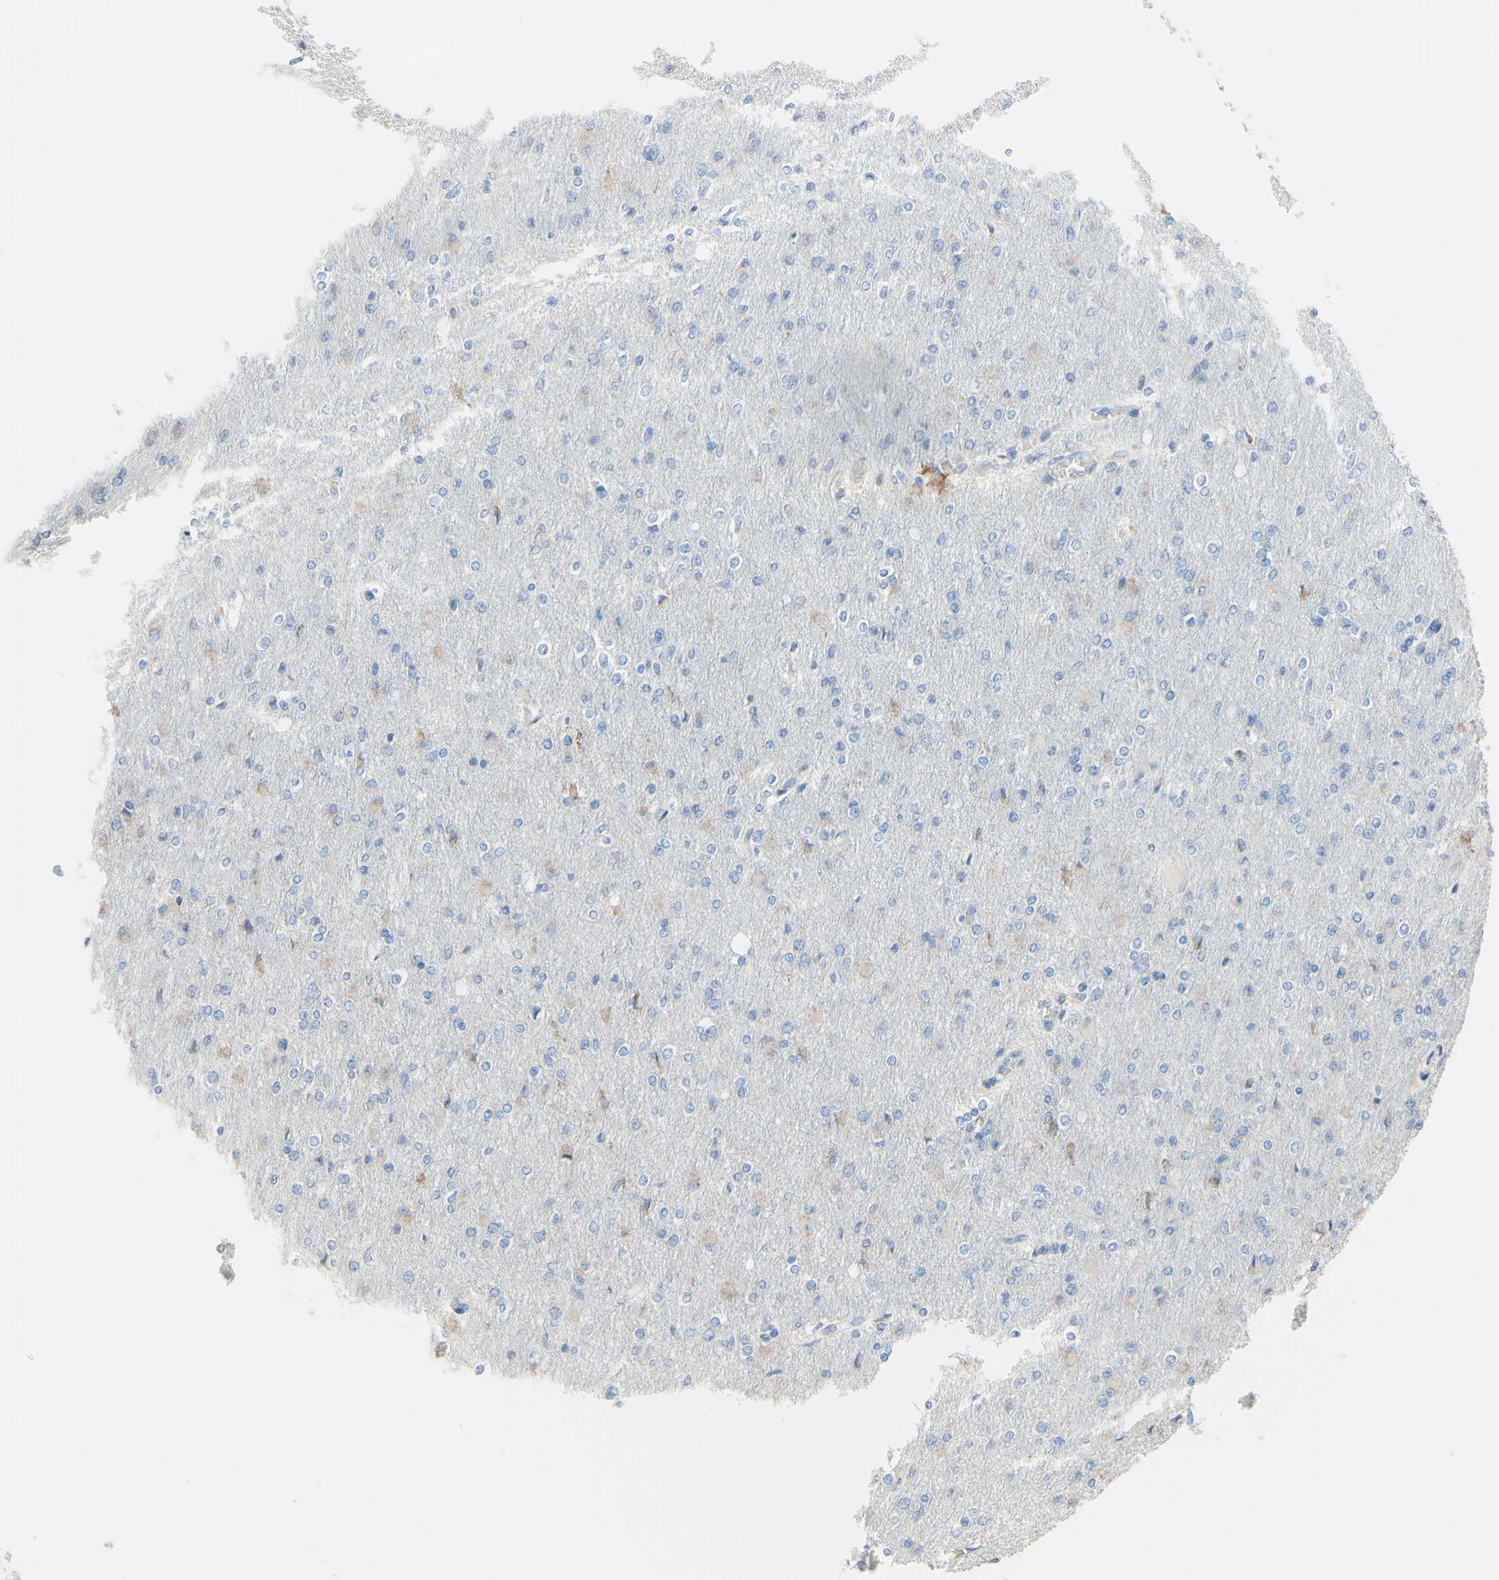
{"staining": {"intensity": "weak", "quantity": "<25%", "location": "cytoplasmic/membranous"}, "tissue": "glioma", "cell_type": "Tumor cells", "image_type": "cancer", "snomed": [{"axis": "morphology", "description": "Glioma, malignant, High grade"}, {"axis": "topography", "description": "Cerebral cortex"}], "caption": "Immunohistochemistry (IHC) image of human glioma stained for a protein (brown), which shows no positivity in tumor cells.", "gene": "AGPAT5", "patient": {"sex": "female", "age": 36}}